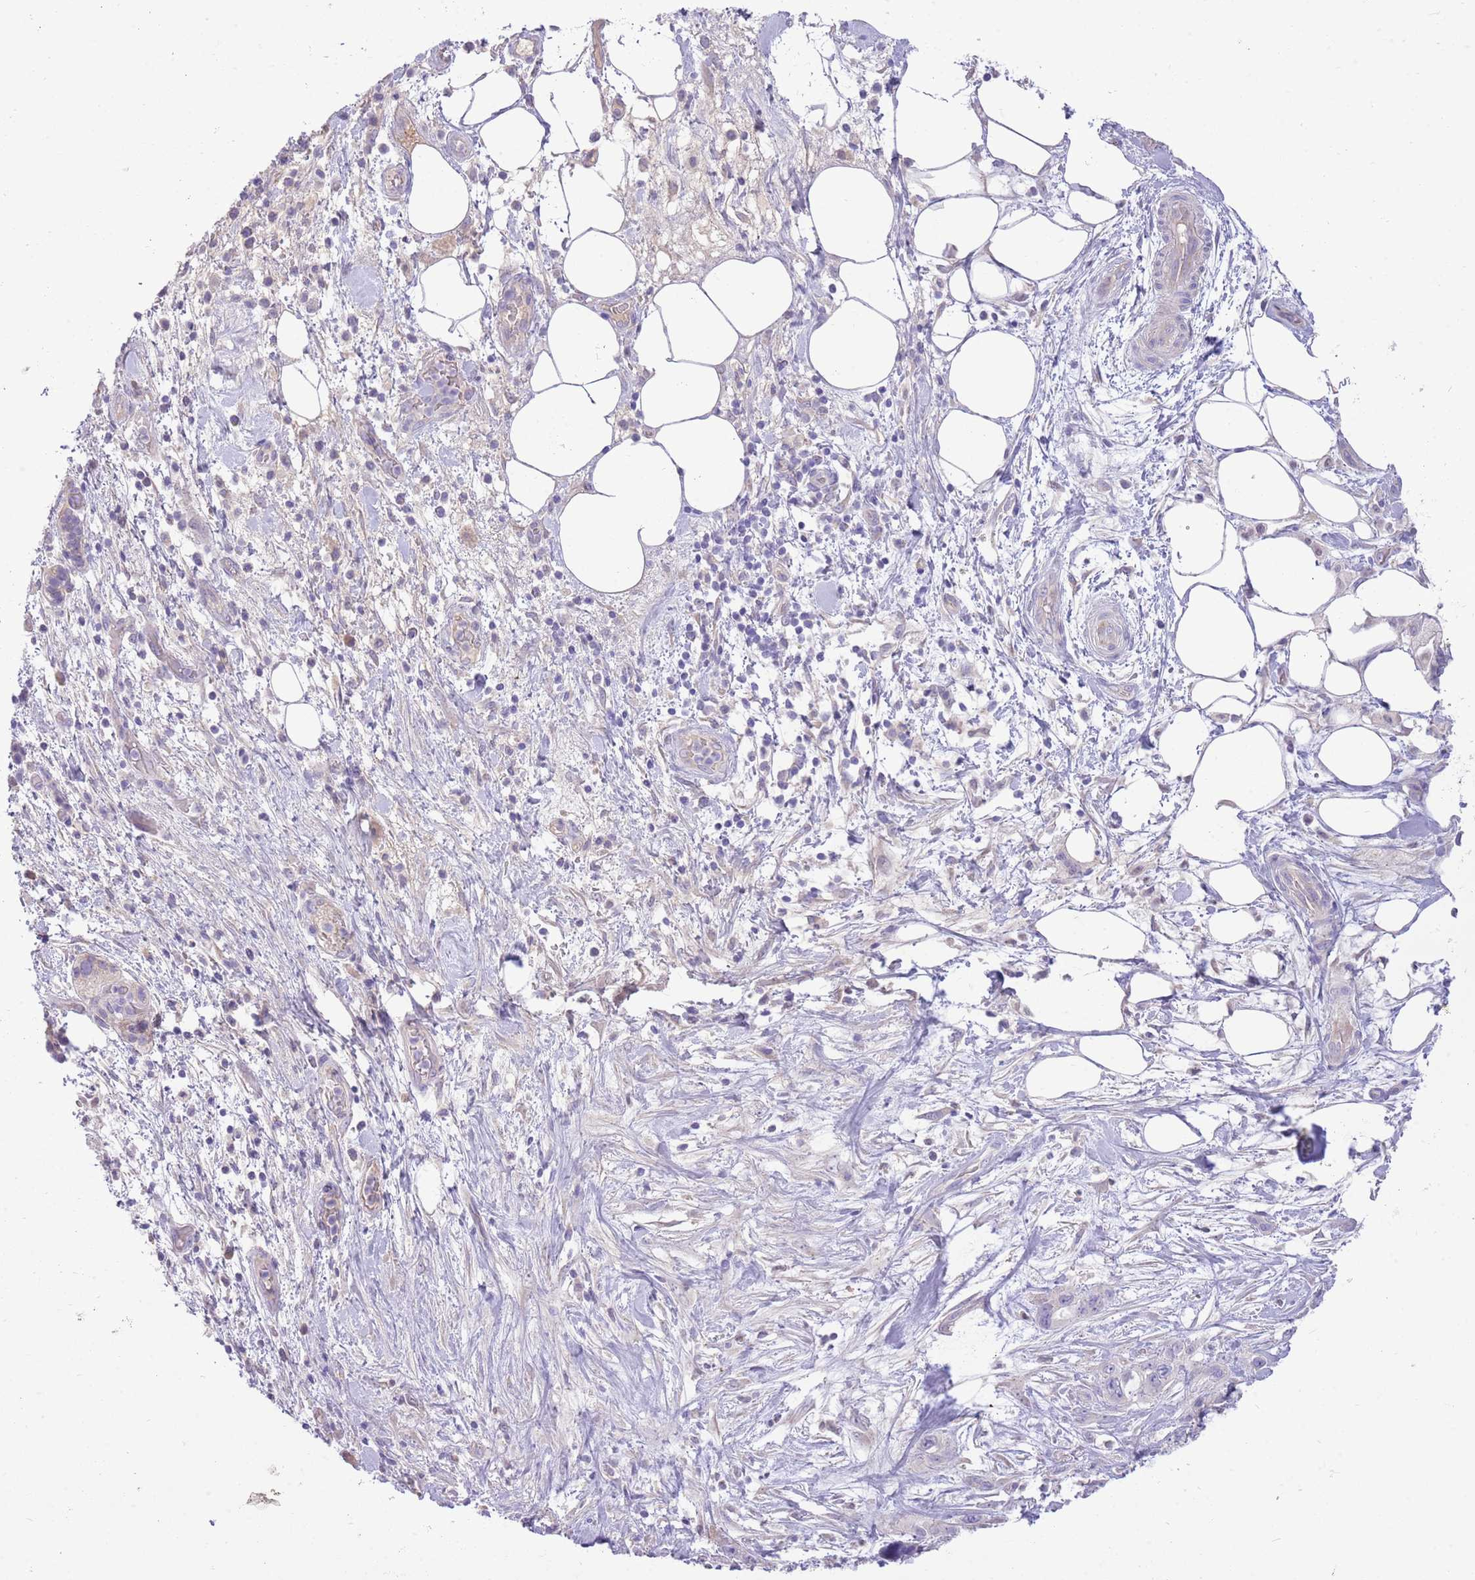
{"staining": {"intensity": "negative", "quantity": "none", "location": "none"}, "tissue": "pancreatic cancer", "cell_type": "Tumor cells", "image_type": "cancer", "snomed": [{"axis": "morphology", "description": "Adenocarcinoma, NOS"}, {"axis": "topography", "description": "Pancreas"}], "caption": "Tumor cells are negative for brown protein staining in pancreatic cancer.", "gene": "SFTPA1", "patient": {"sex": "female", "age": 61}}